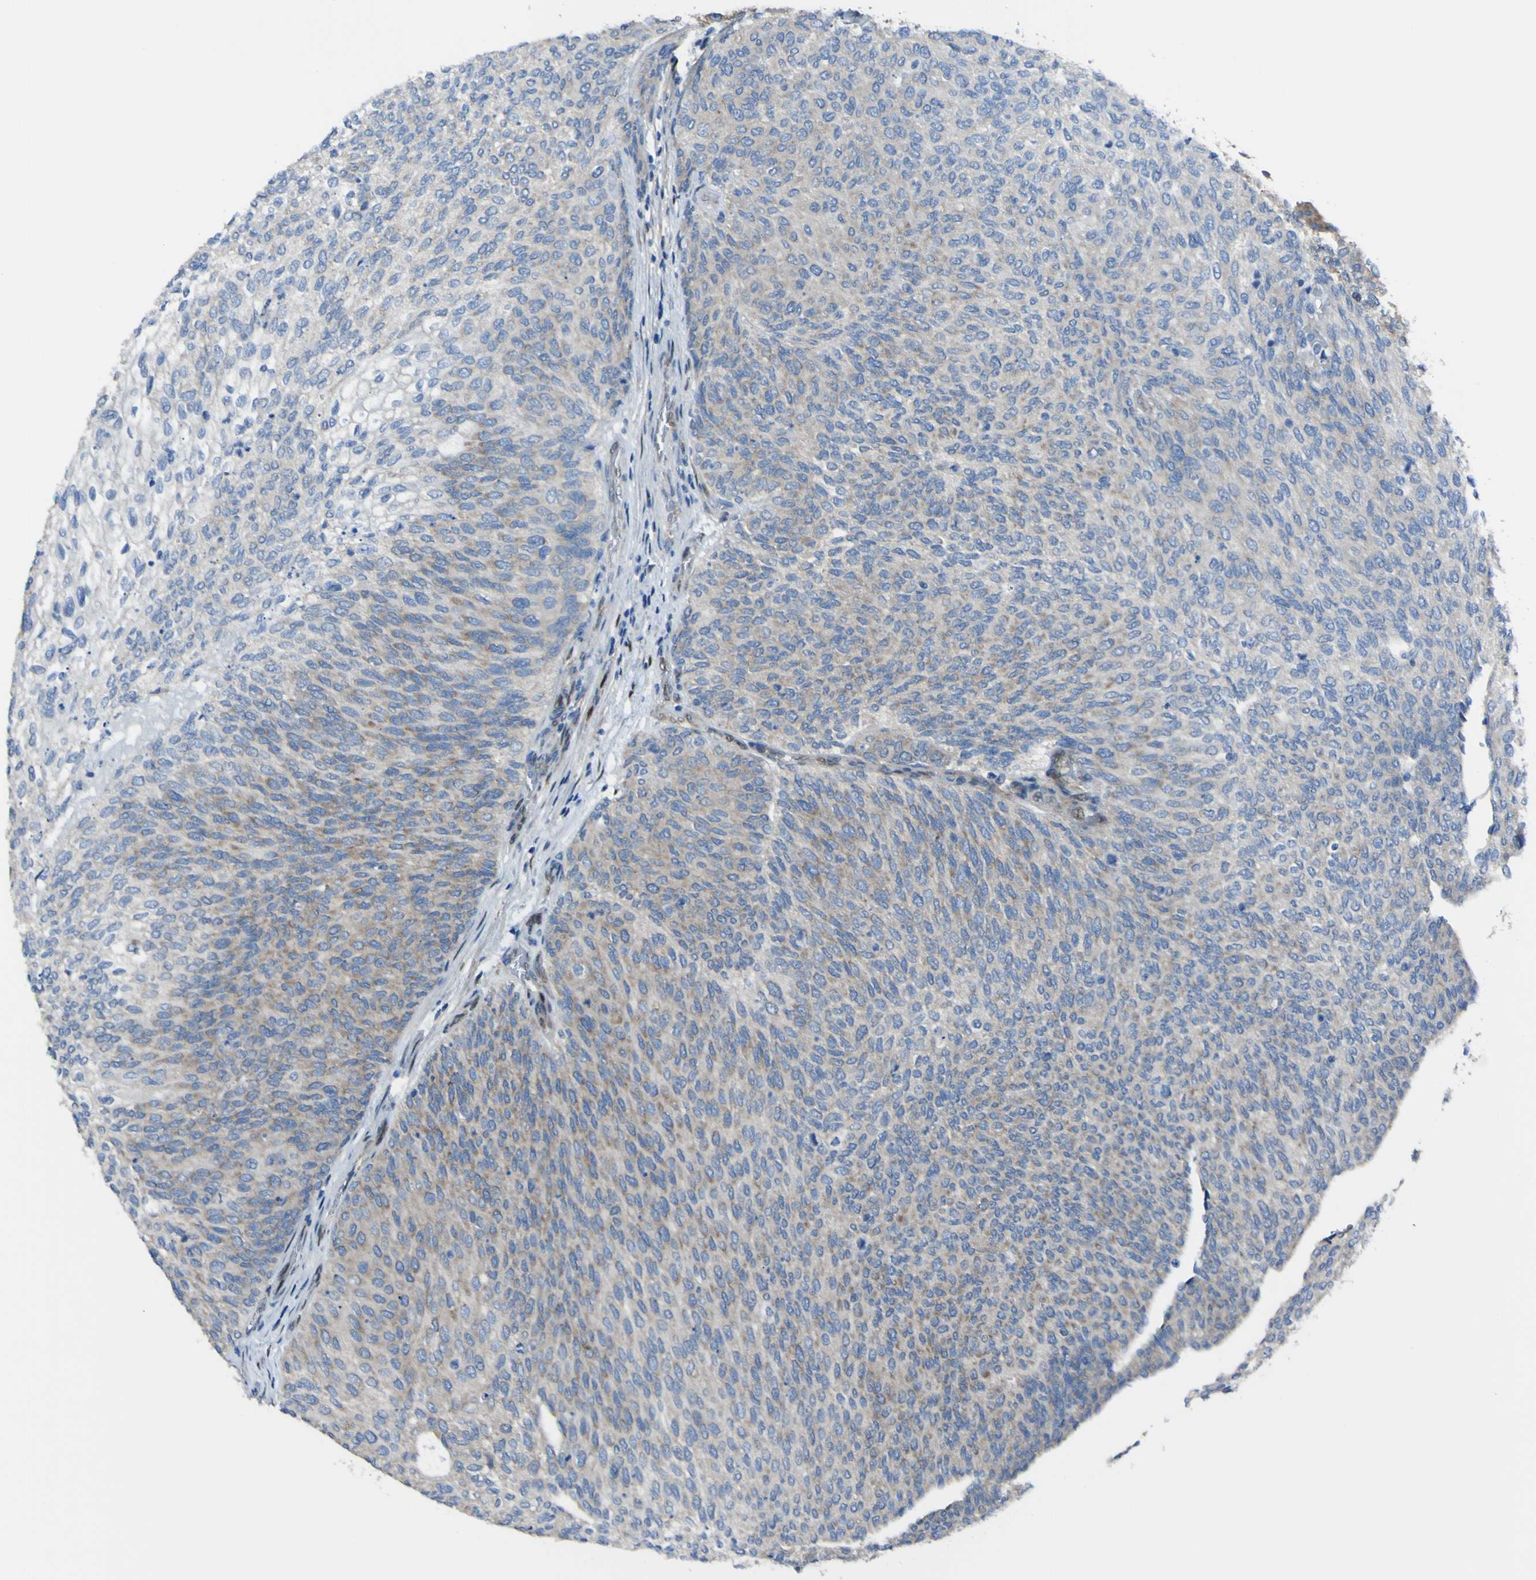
{"staining": {"intensity": "moderate", "quantity": ">75%", "location": "cytoplasmic/membranous"}, "tissue": "urothelial cancer", "cell_type": "Tumor cells", "image_type": "cancer", "snomed": [{"axis": "morphology", "description": "Urothelial carcinoma, Low grade"}, {"axis": "topography", "description": "Urinary bladder"}], "caption": "High-power microscopy captured an IHC histopathology image of urothelial cancer, revealing moderate cytoplasmic/membranous staining in about >75% of tumor cells. (DAB (3,3'-diaminobenzidine) IHC with brightfield microscopy, high magnification).", "gene": "LRRN1", "patient": {"sex": "female", "age": 79}}